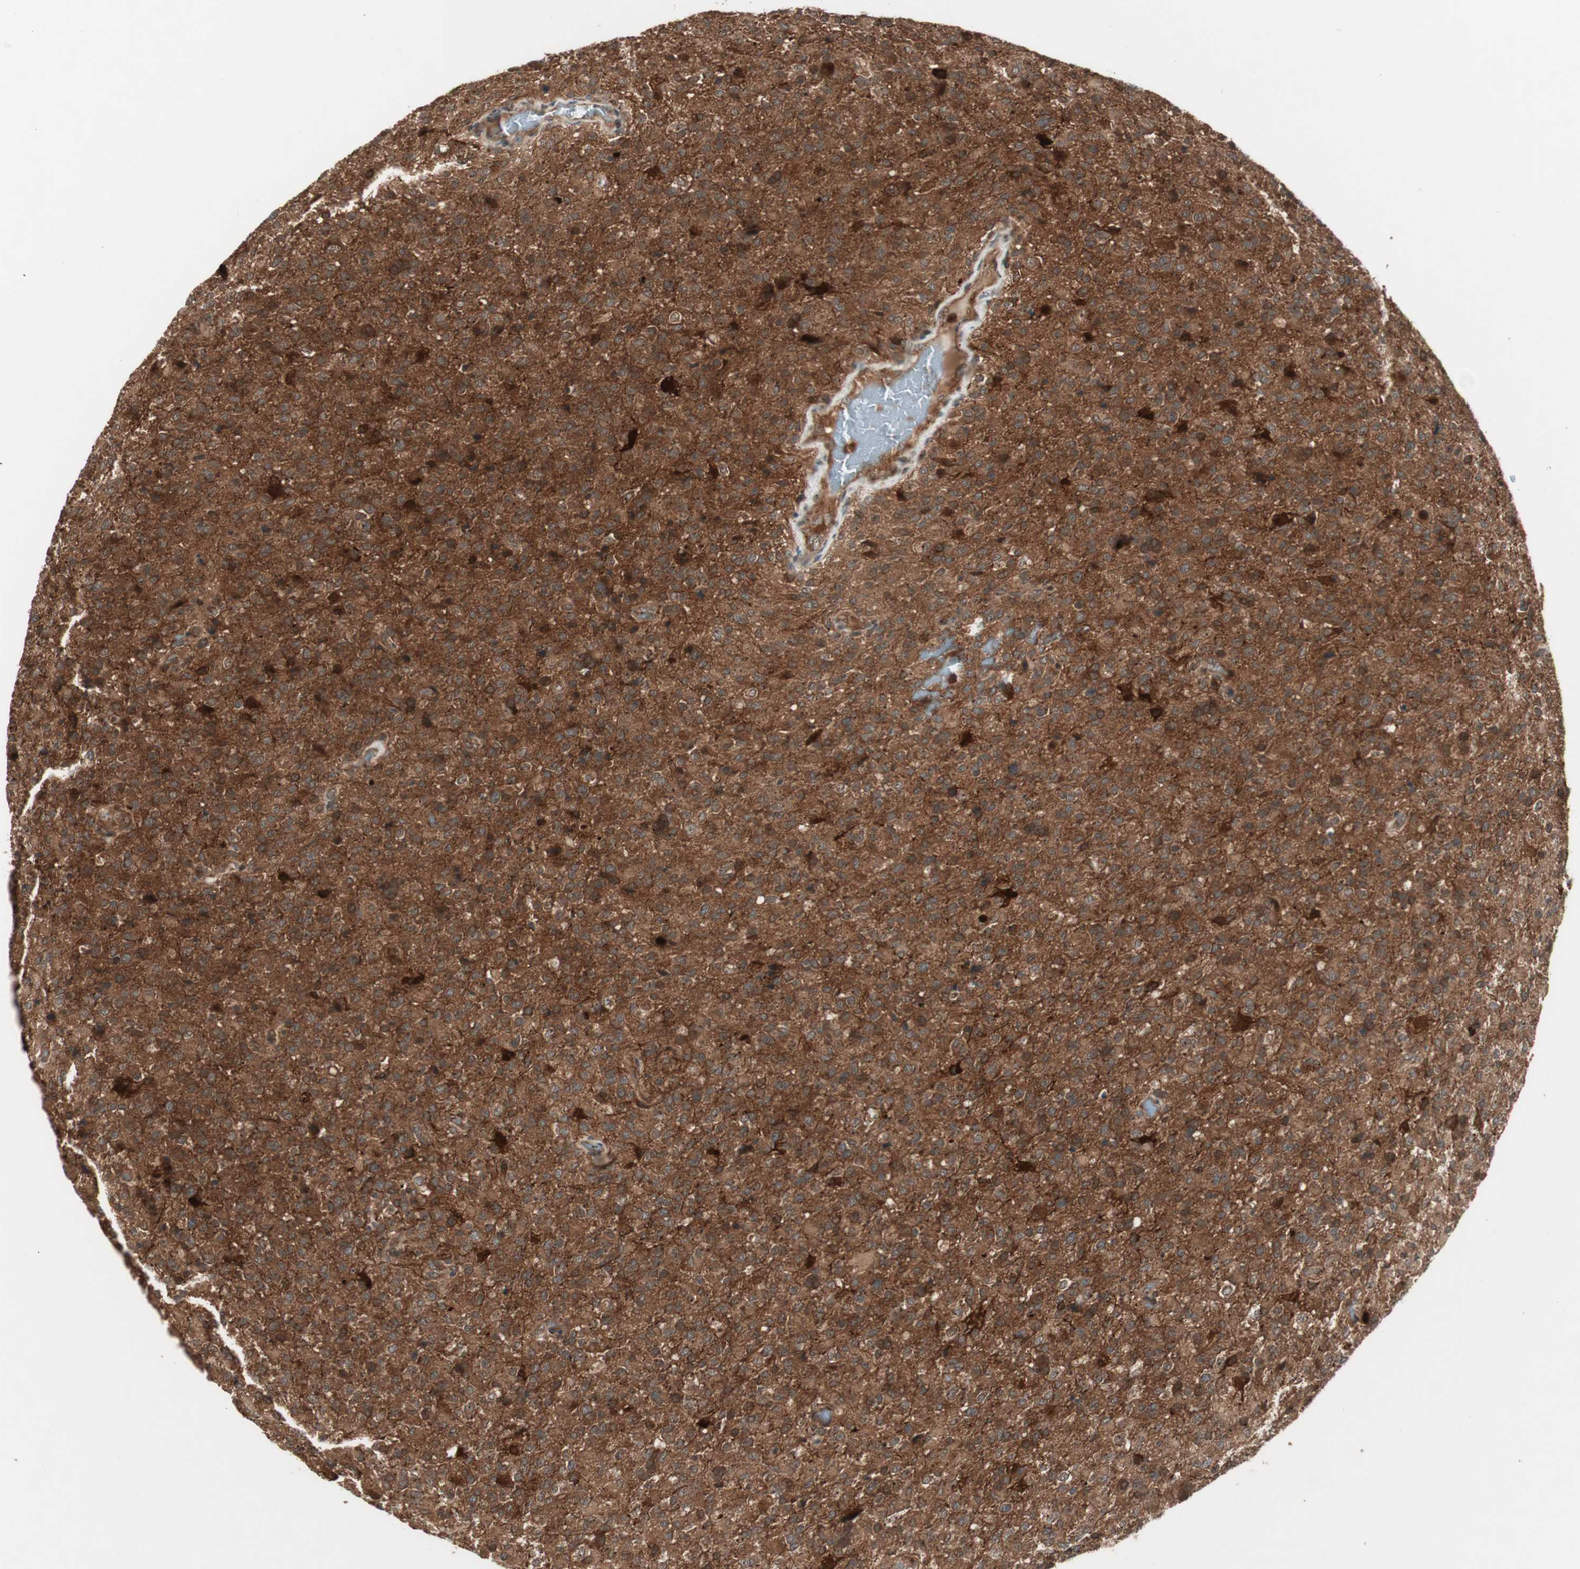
{"staining": {"intensity": "strong", "quantity": ">75%", "location": "cytoplasmic/membranous,nuclear"}, "tissue": "glioma", "cell_type": "Tumor cells", "image_type": "cancer", "snomed": [{"axis": "morphology", "description": "Glioma, malignant, High grade"}, {"axis": "topography", "description": "Brain"}], "caption": "Immunohistochemistry histopathology image of neoplastic tissue: human malignant glioma (high-grade) stained using IHC reveals high levels of strong protein expression localized specifically in the cytoplasmic/membranous and nuclear of tumor cells, appearing as a cytoplasmic/membranous and nuclear brown color.", "gene": "PRKG2", "patient": {"sex": "male", "age": 71}}